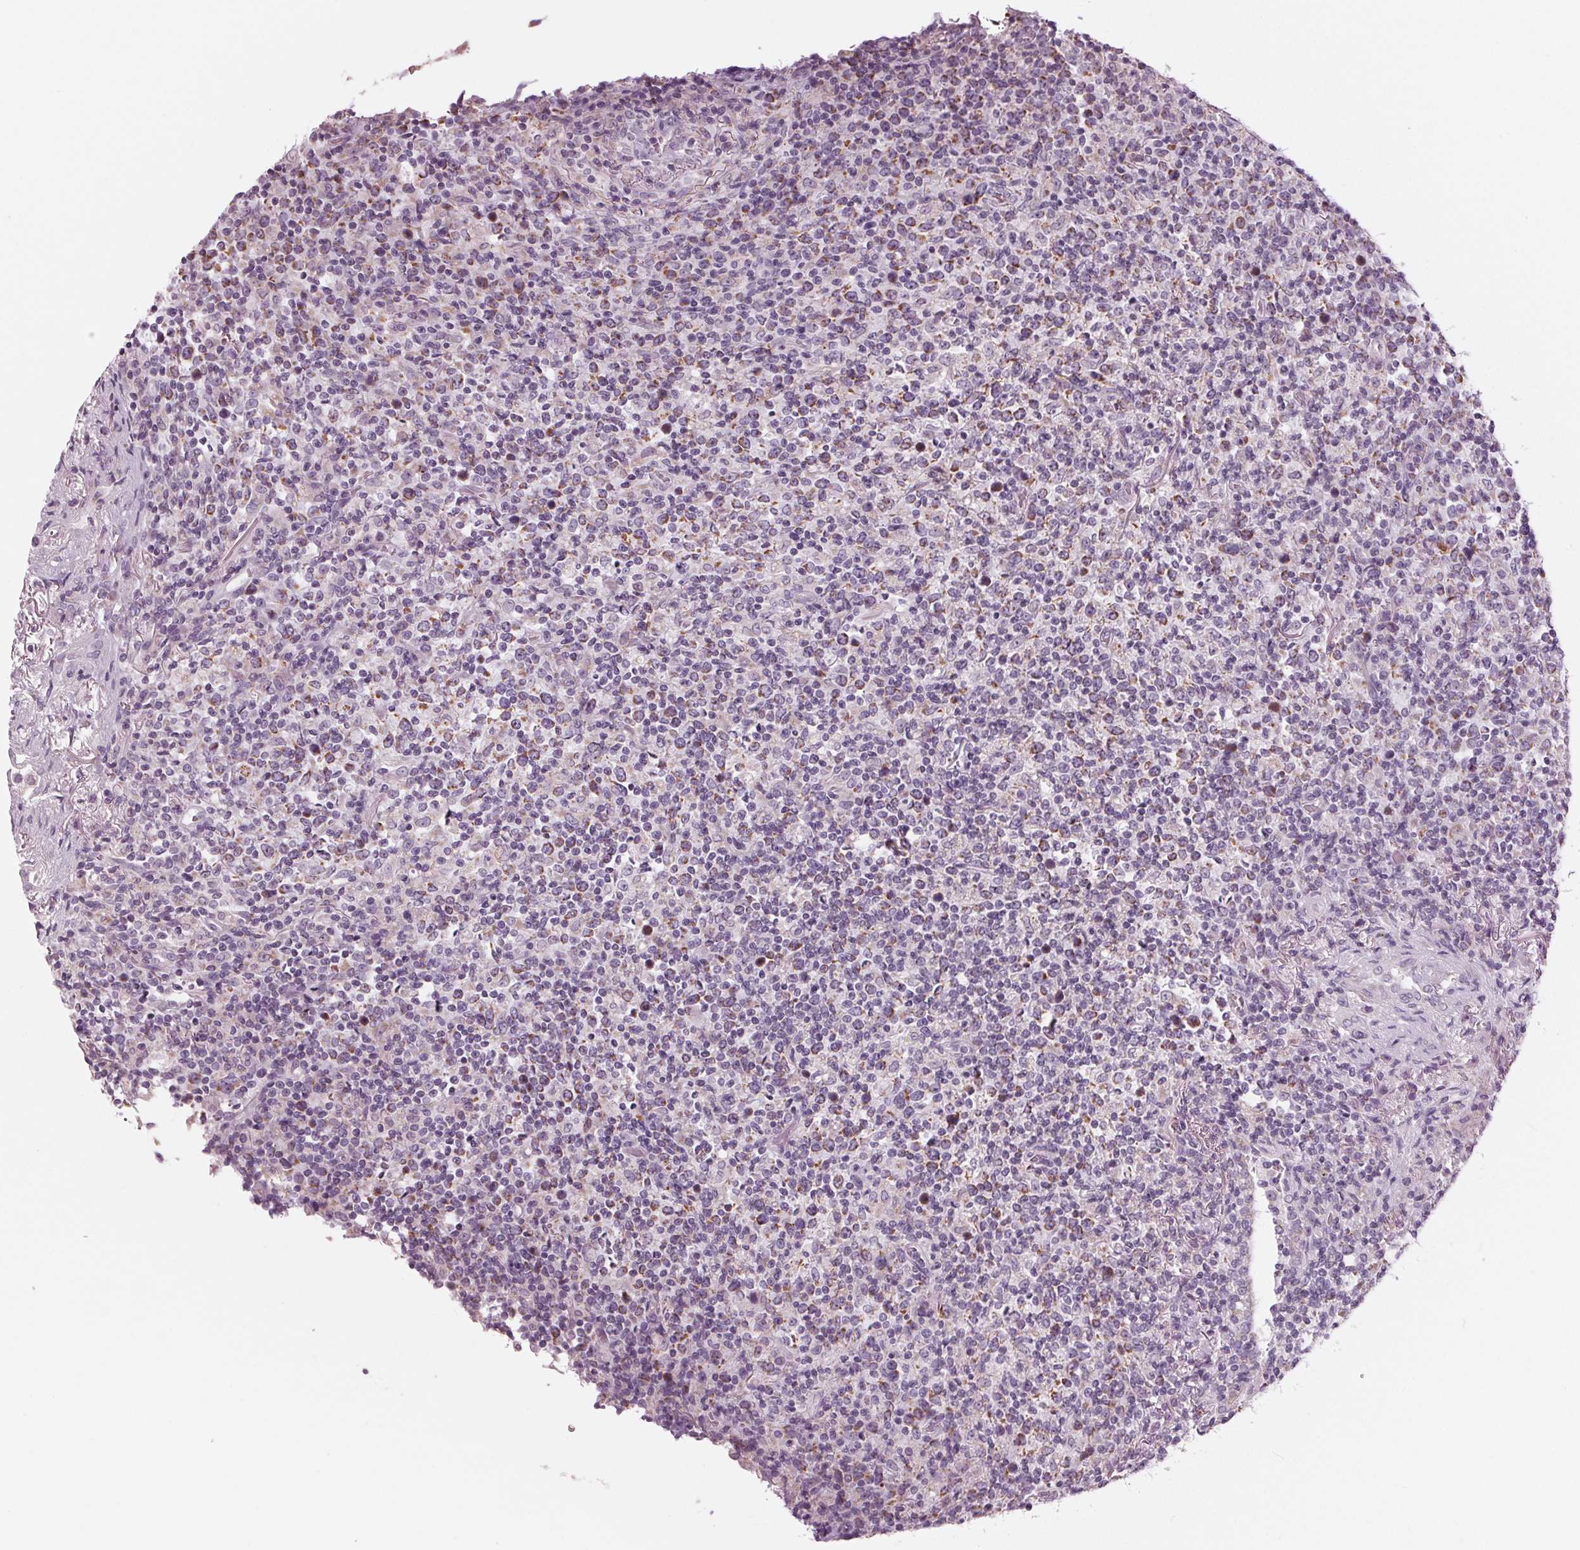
{"staining": {"intensity": "weak", "quantity": "<25%", "location": "cytoplasmic/membranous"}, "tissue": "lymphoma", "cell_type": "Tumor cells", "image_type": "cancer", "snomed": [{"axis": "morphology", "description": "Malignant lymphoma, non-Hodgkin's type, High grade"}, {"axis": "topography", "description": "Lung"}], "caption": "Micrograph shows no protein staining in tumor cells of malignant lymphoma, non-Hodgkin's type (high-grade) tissue. (DAB immunohistochemistry visualized using brightfield microscopy, high magnification).", "gene": "SAMD4A", "patient": {"sex": "male", "age": 79}}